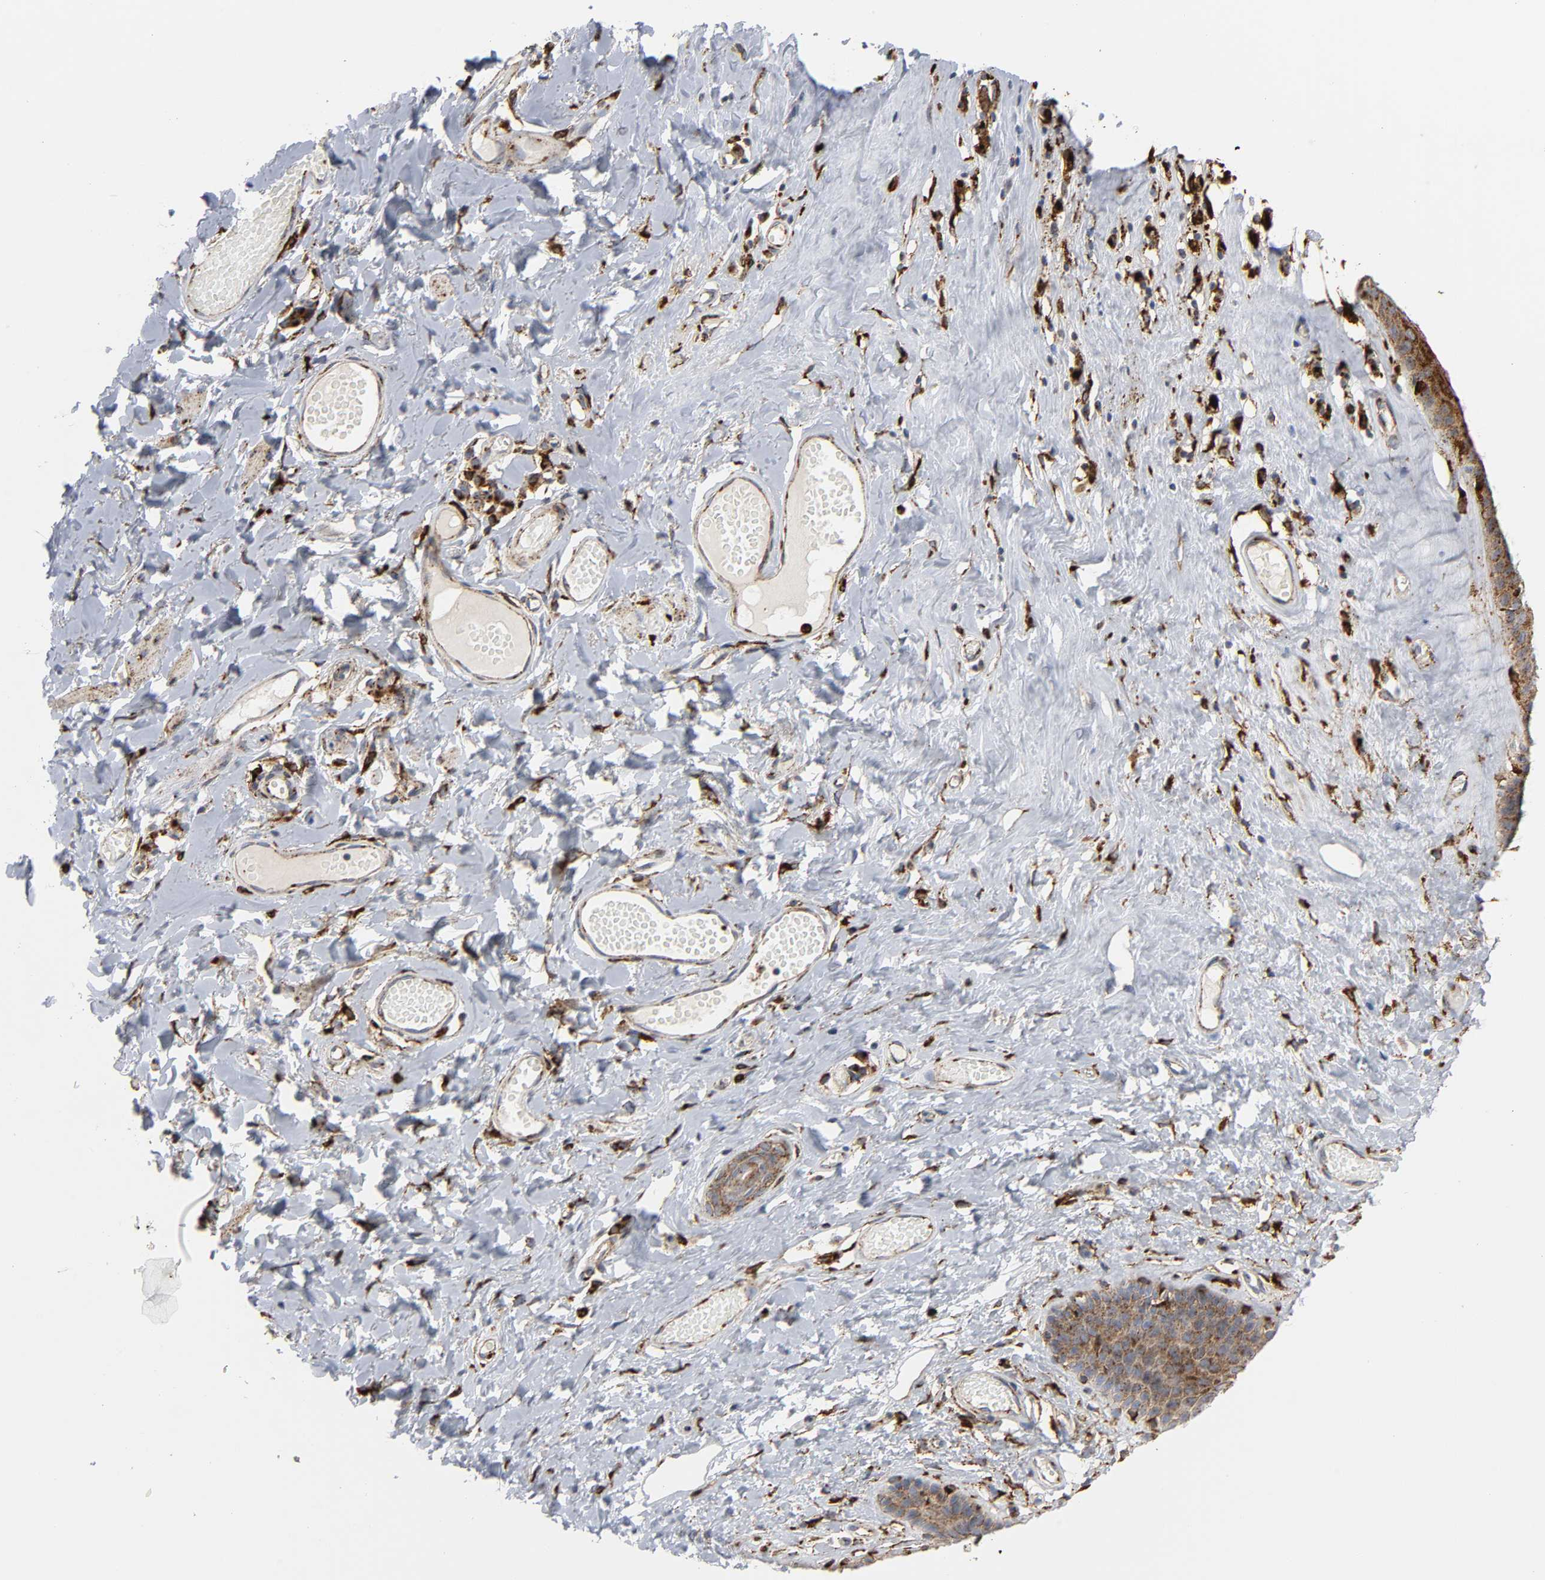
{"staining": {"intensity": "moderate", "quantity": ">75%", "location": "cytoplasmic/membranous"}, "tissue": "skin", "cell_type": "Epidermal cells", "image_type": "normal", "snomed": [{"axis": "morphology", "description": "Normal tissue, NOS"}, {"axis": "morphology", "description": "Inflammation, NOS"}, {"axis": "topography", "description": "Vulva"}], "caption": "Epidermal cells exhibit moderate cytoplasmic/membranous expression in approximately >75% of cells in unremarkable skin.", "gene": "PSAP", "patient": {"sex": "female", "age": 84}}